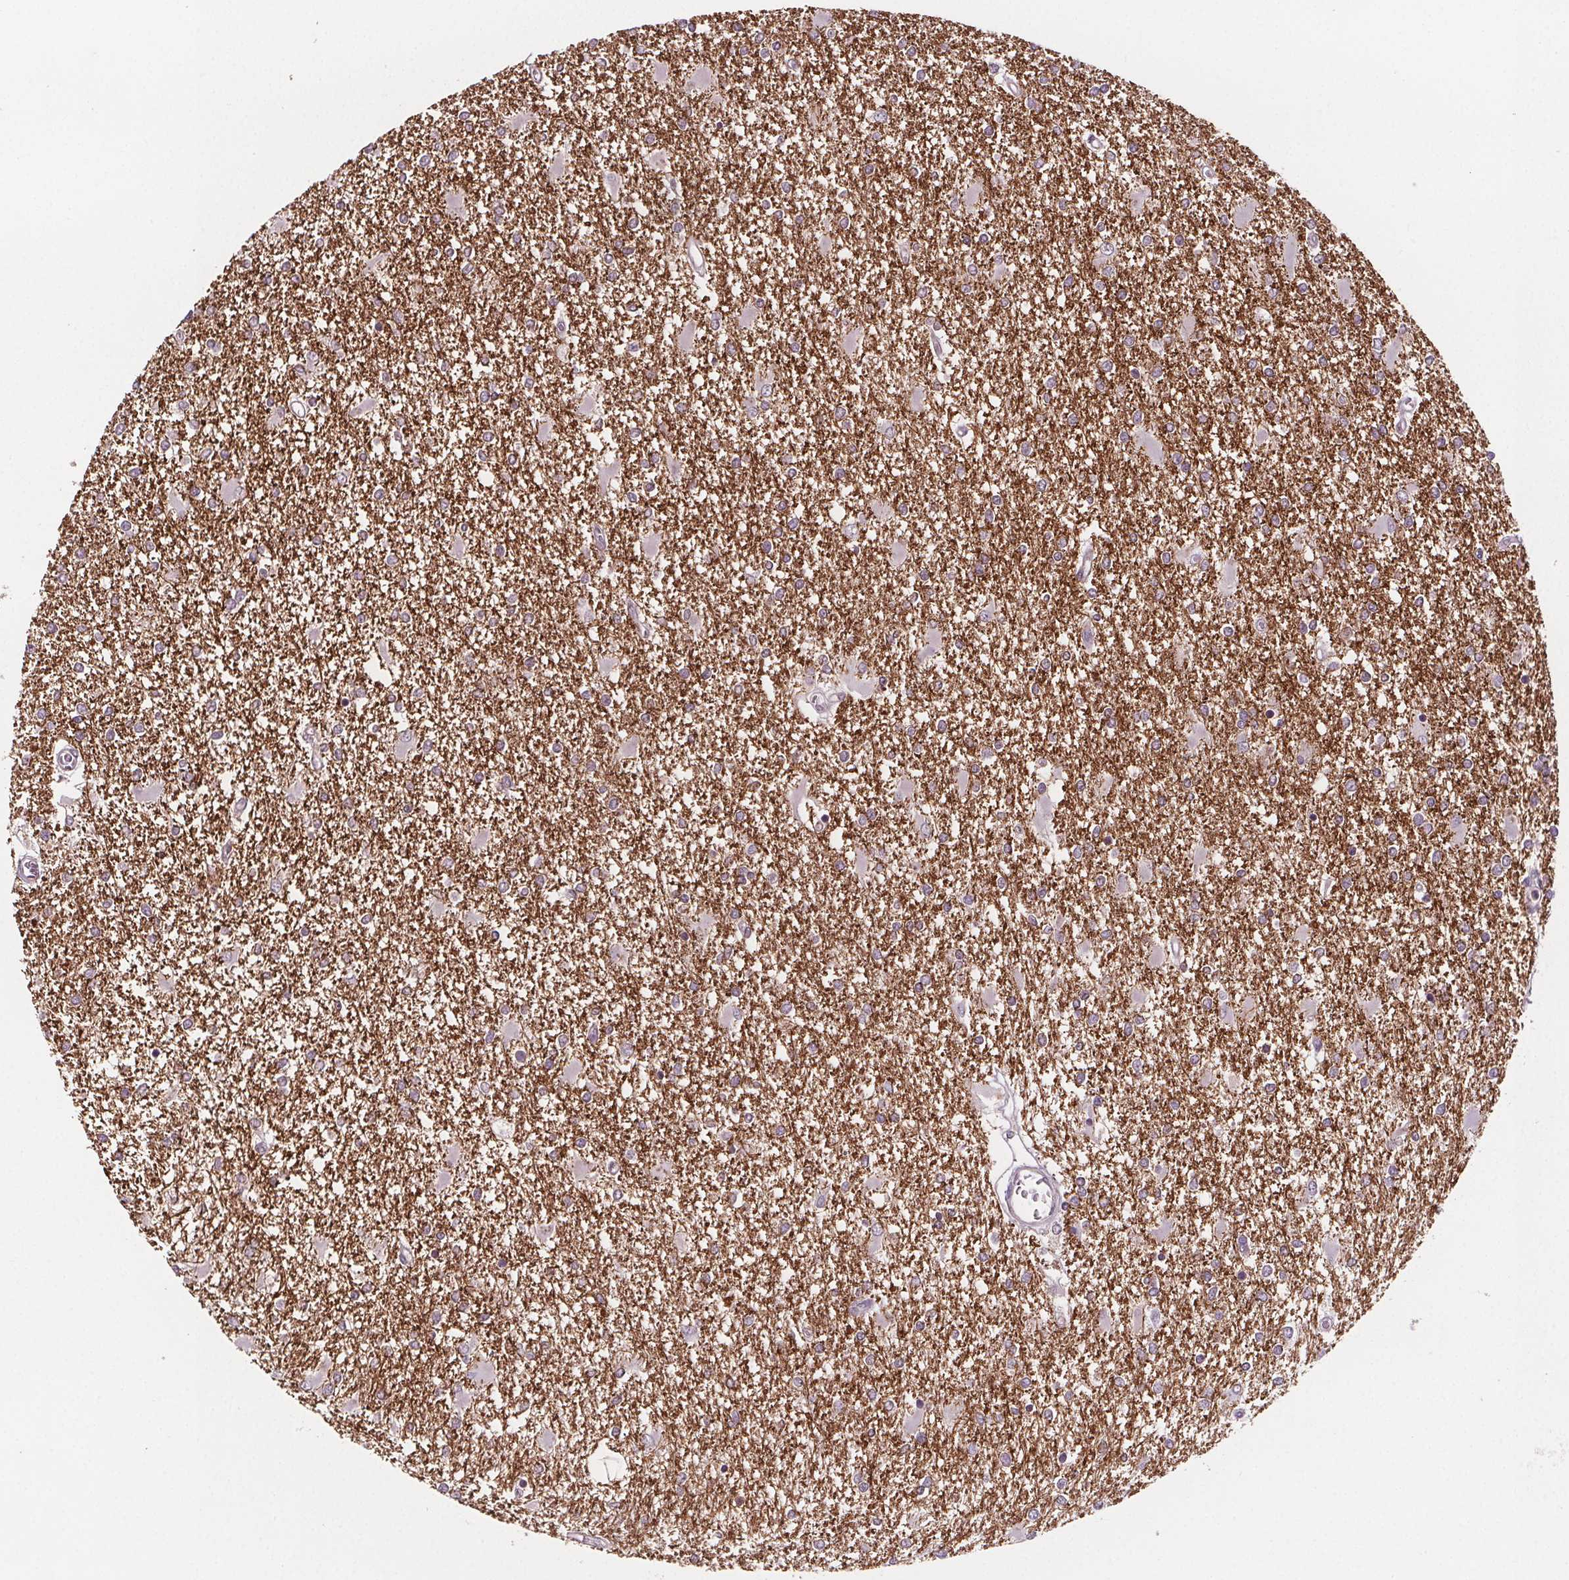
{"staining": {"intensity": "negative", "quantity": "none", "location": "none"}, "tissue": "glioma", "cell_type": "Tumor cells", "image_type": "cancer", "snomed": [{"axis": "morphology", "description": "Glioma, malignant, High grade"}, {"axis": "topography", "description": "Cerebral cortex"}], "caption": "Protein analysis of malignant glioma (high-grade) shows no significant positivity in tumor cells.", "gene": "ATP1A1", "patient": {"sex": "male", "age": 79}}